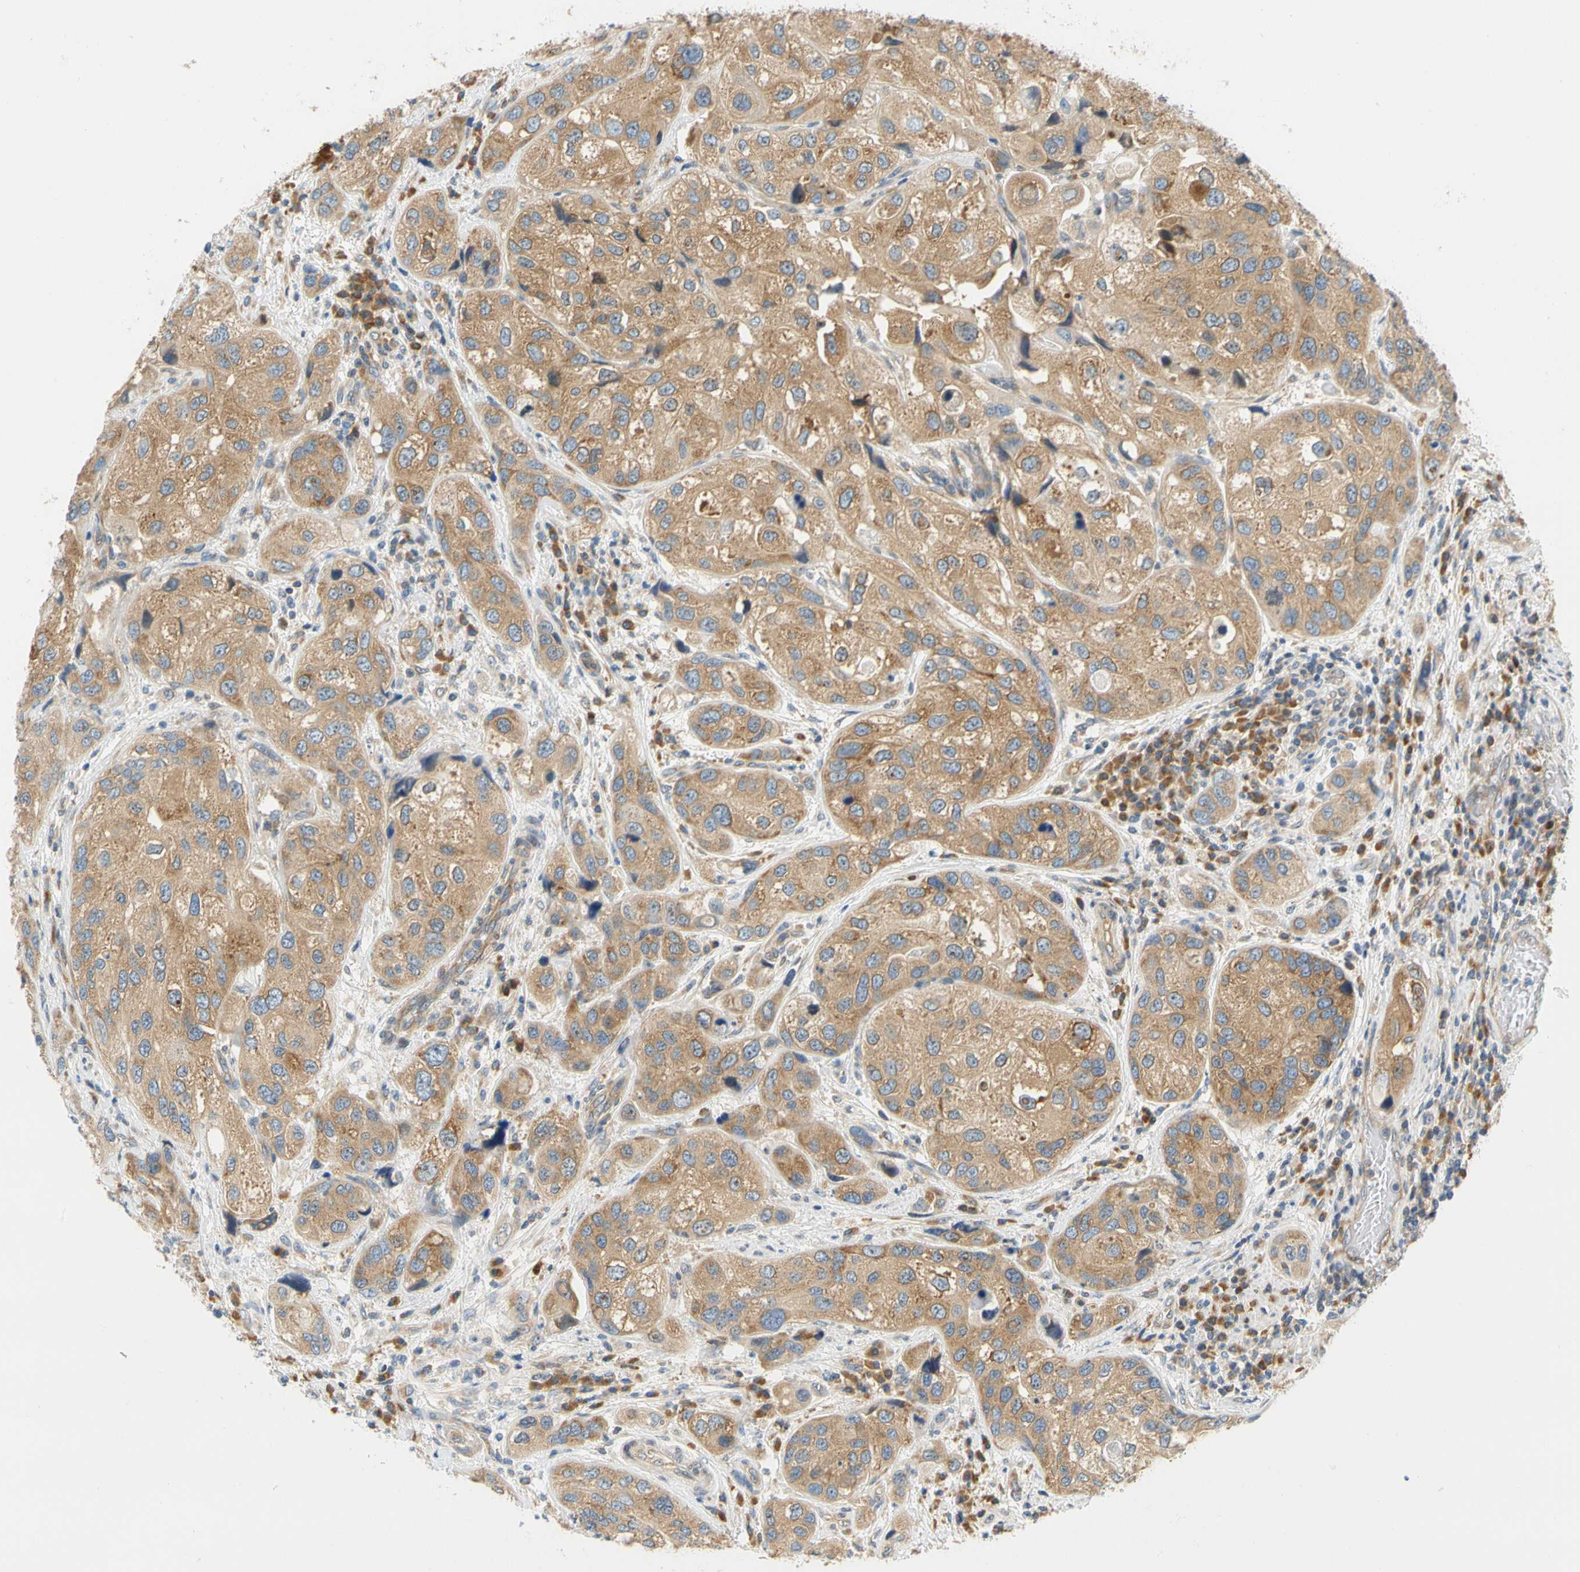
{"staining": {"intensity": "moderate", "quantity": ">75%", "location": "cytoplasmic/membranous"}, "tissue": "urothelial cancer", "cell_type": "Tumor cells", "image_type": "cancer", "snomed": [{"axis": "morphology", "description": "Urothelial carcinoma, High grade"}, {"axis": "topography", "description": "Urinary bladder"}], "caption": "This is a micrograph of IHC staining of urothelial carcinoma (high-grade), which shows moderate expression in the cytoplasmic/membranous of tumor cells.", "gene": "LRRC47", "patient": {"sex": "female", "age": 64}}